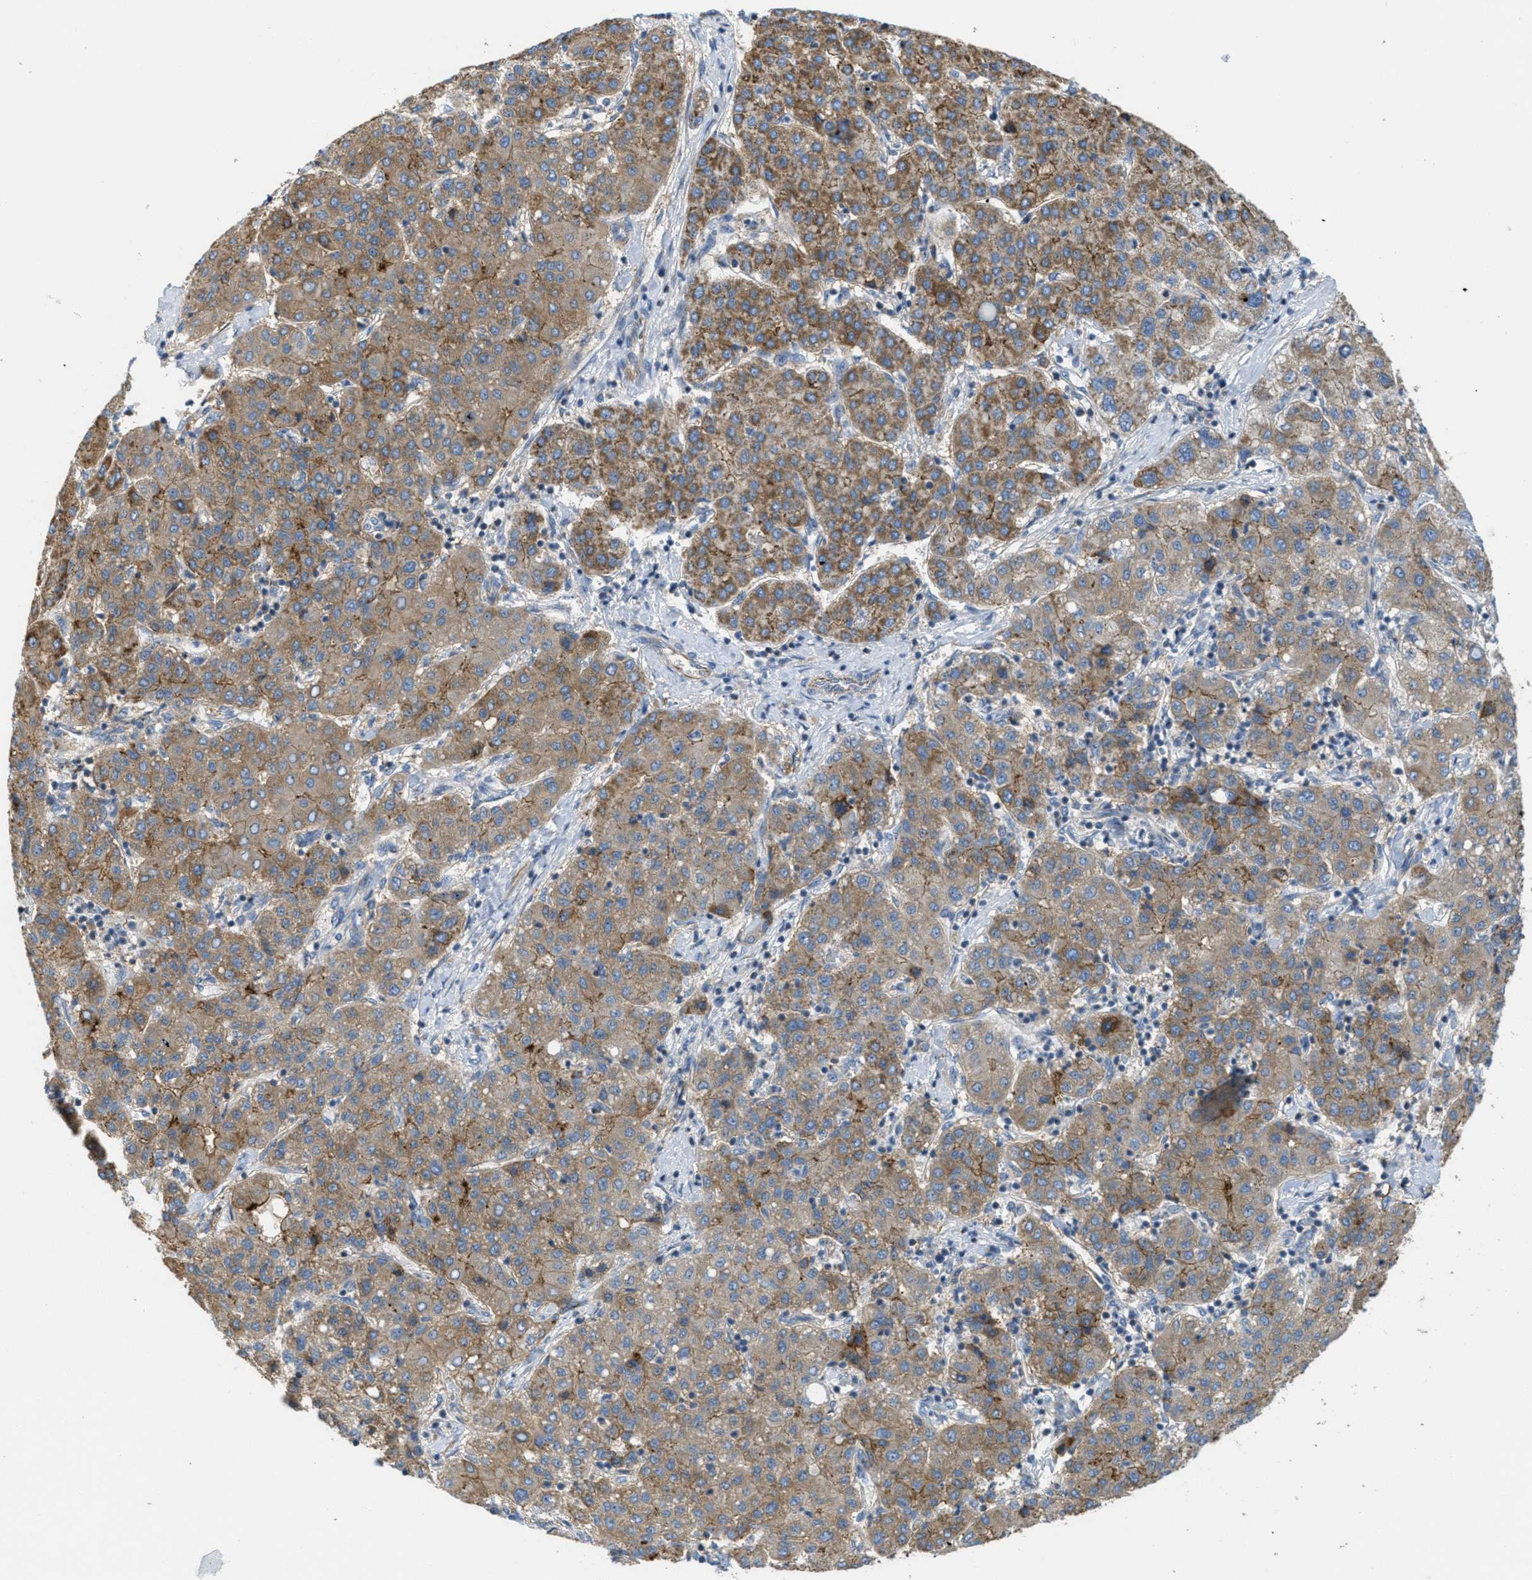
{"staining": {"intensity": "moderate", "quantity": ">75%", "location": "cytoplasmic/membranous"}, "tissue": "liver cancer", "cell_type": "Tumor cells", "image_type": "cancer", "snomed": [{"axis": "morphology", "description": "Carcinoma, Hepatocellular, NOS"}, {"axis": "topography", "description": "Liver"}], "caption": "Protein expression analysis of liver hepatocellular carcinoma shows moderate cytoplasmic/membranous positivity in about >75% of tumor cells.", "gene": "BTN3A1", "patient": {"sex": "male", "age": 65}}